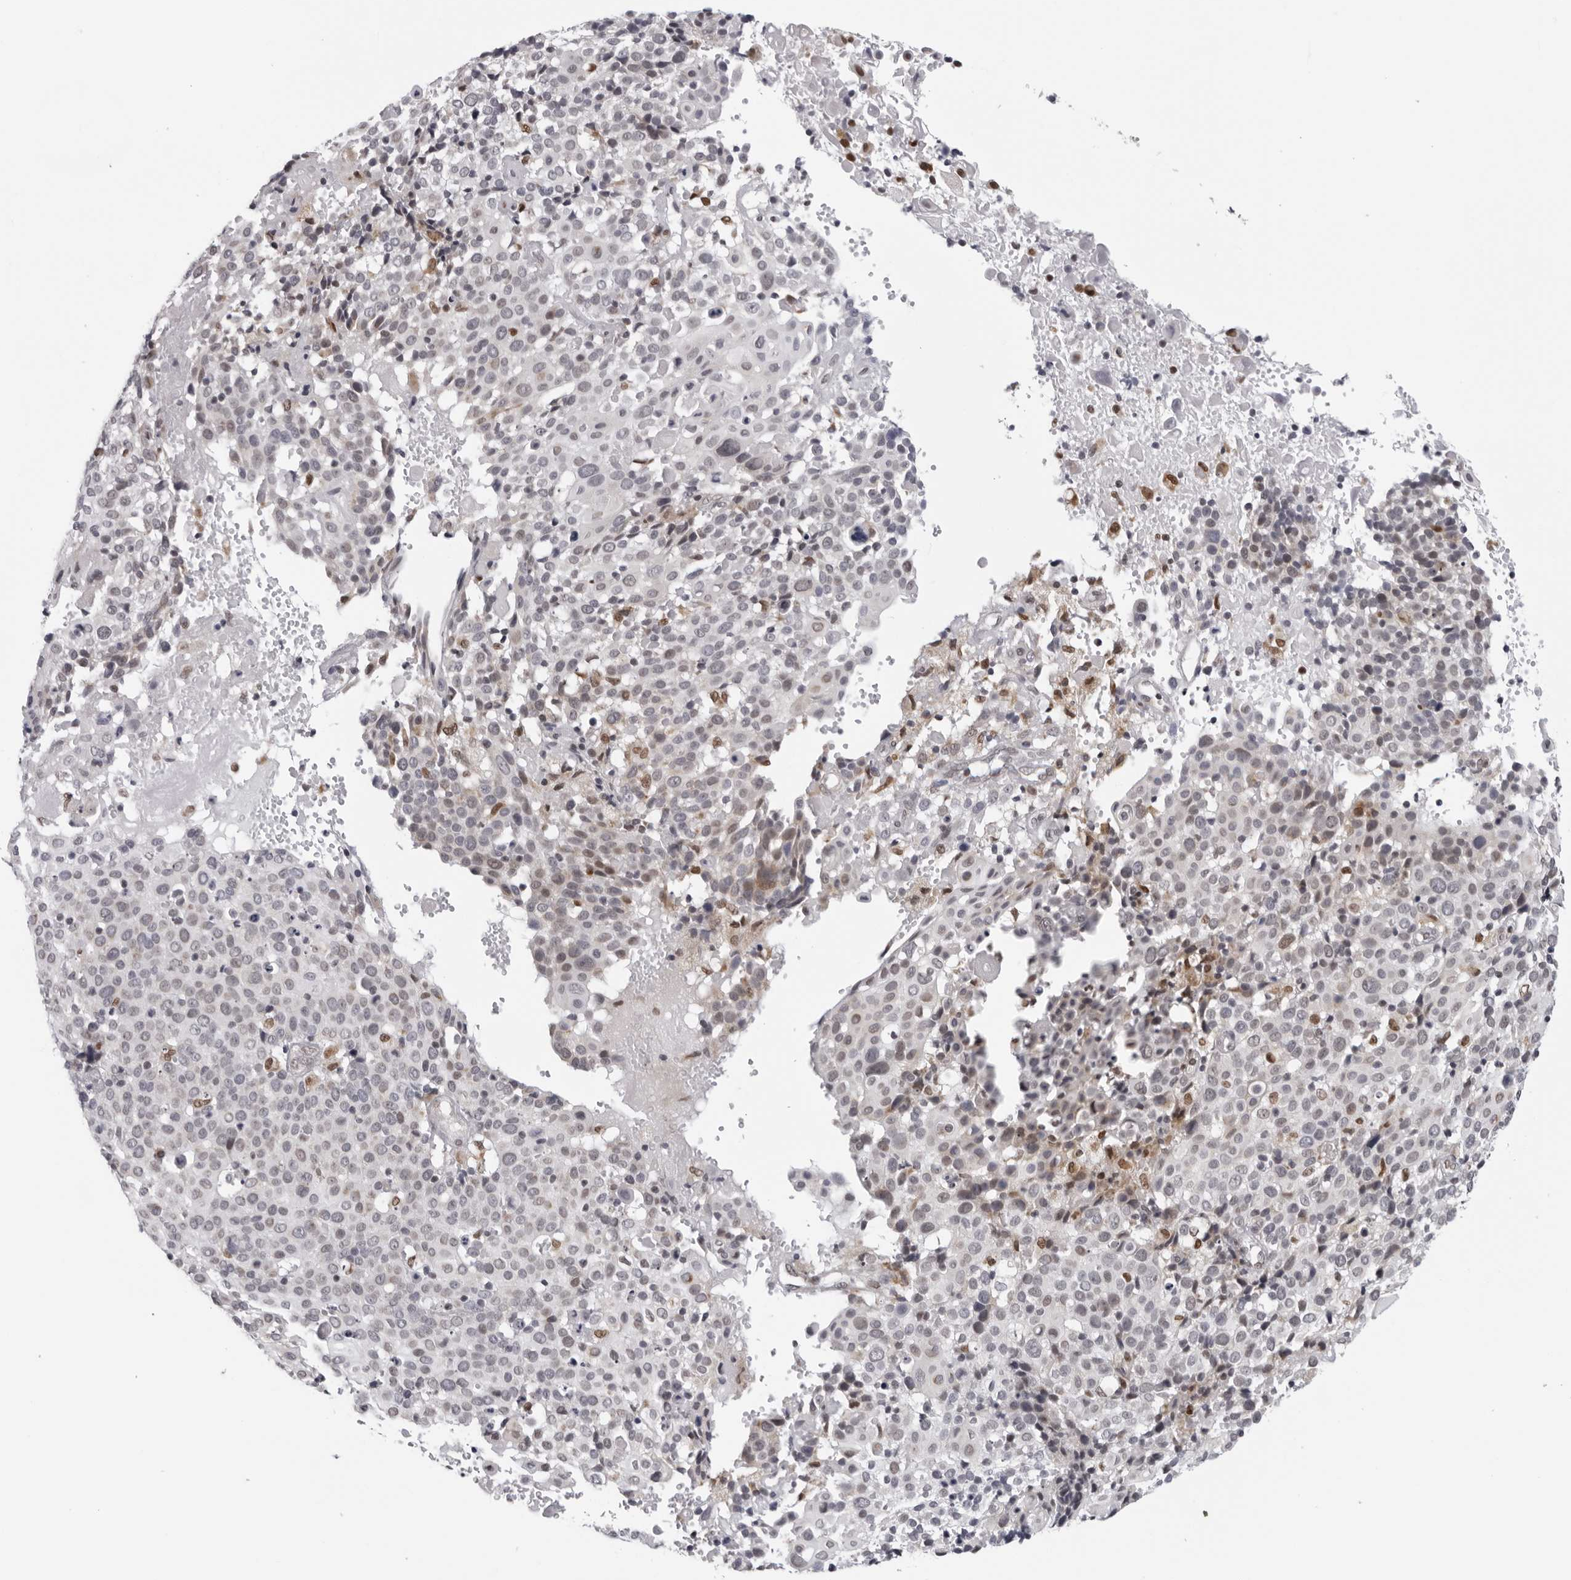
{"staining": {"intensity": "negative", "quantity": "none", "location": "none"}, "tissue": "cervical cancer", "cell_type": "Tumor cells", "image_type": "cancer", "snomed": [{"axis": "morphology", "description": "Squamous cell carcinoma, NOS"}, {"axis": "topography", "description": "Cervix"}], "caption": "A micrograph of squamous cell carcinoma (cervical) stained for a protein exhibits no brown staining in tumor cells.", "gene": "CPT2", "patient": {"sex": "female", "age": 74}}